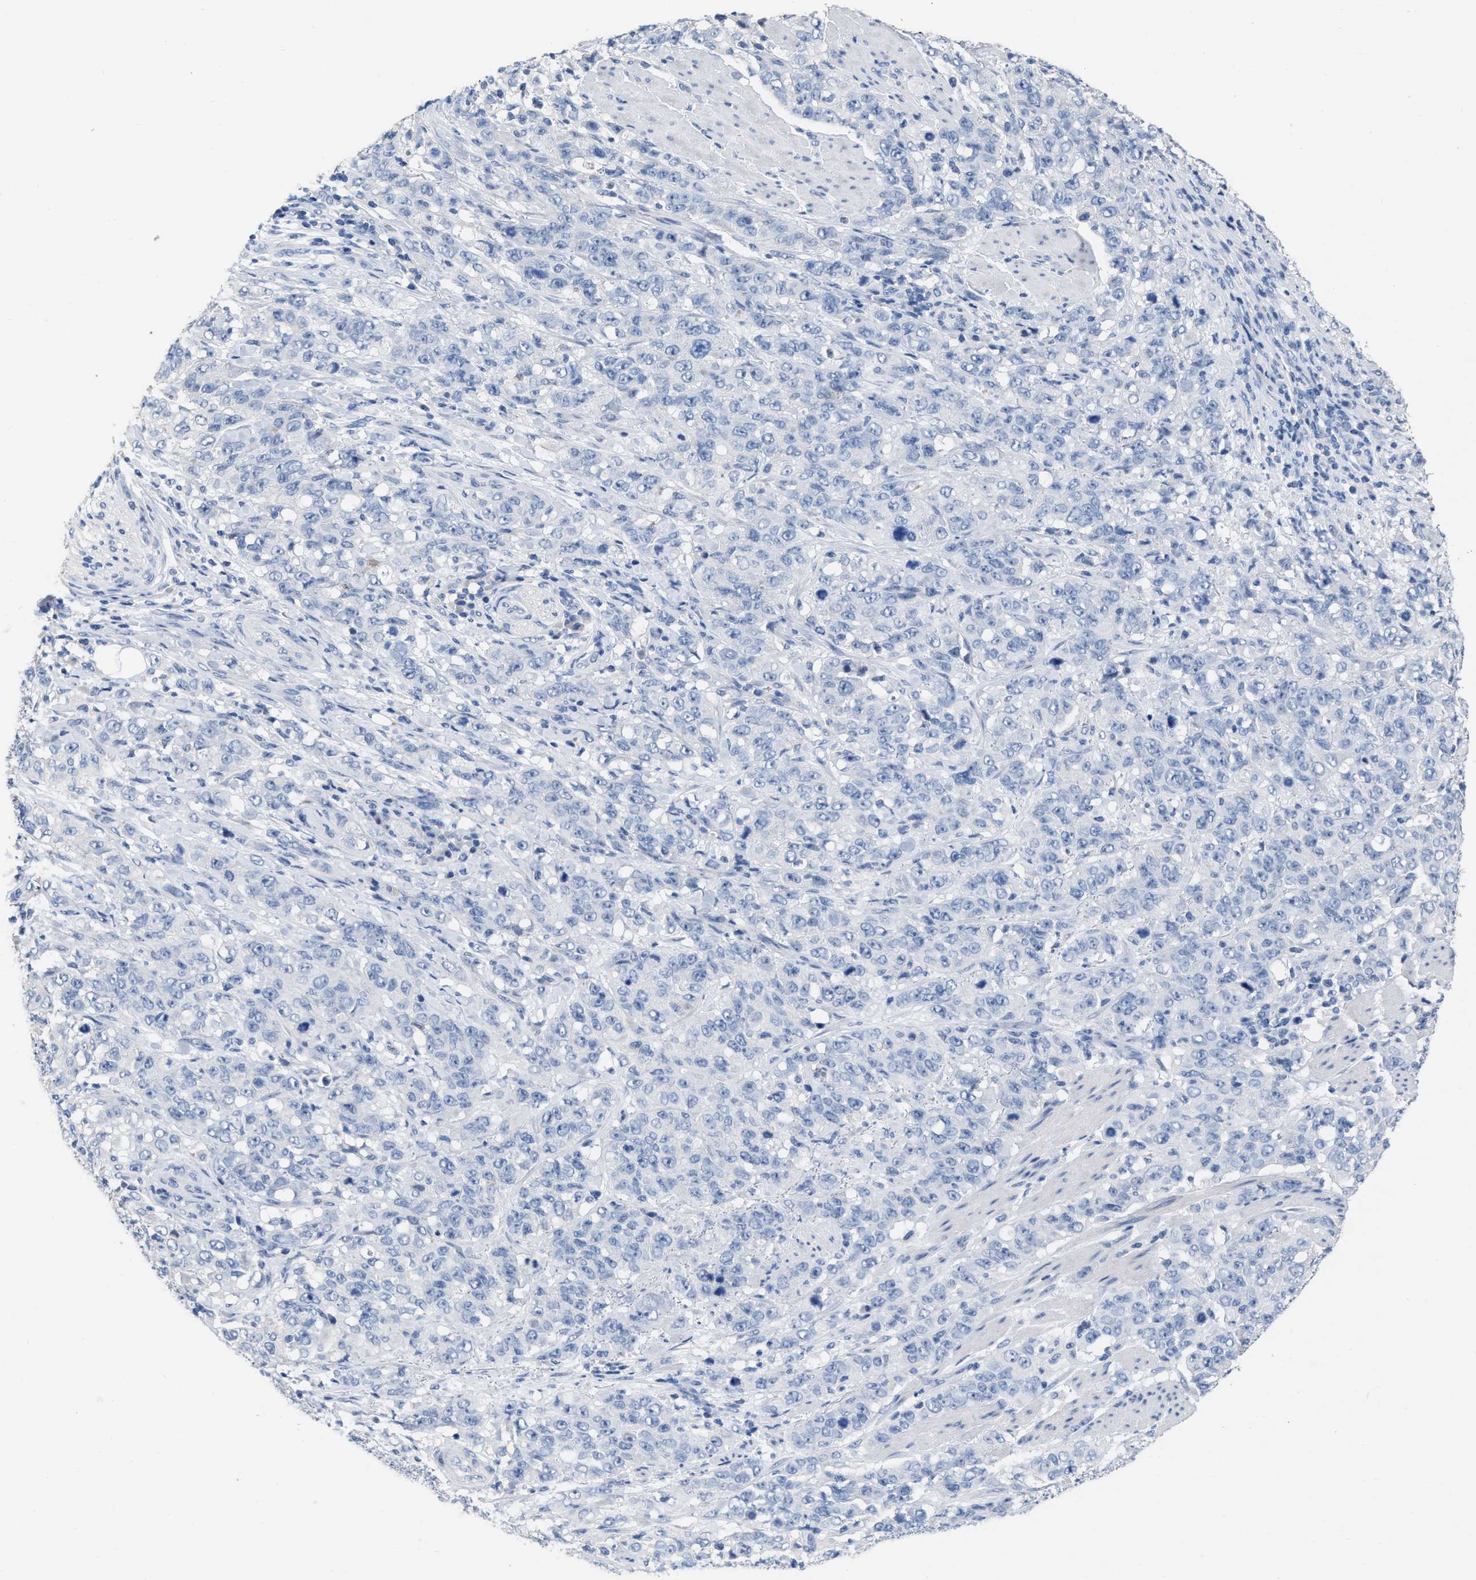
{"staining": {"intensity": "negative", "quantity": "none", "location": "none"}, "tissue": "stomach cancer", "cell_type": "Tumor cells", "image_type": "cancer", "snomed": [{"axis": "morphology", "description": "Adenocarcinoma, NOS"}, {"axis": "topography", "description": "Stomach"}], "caption": "IHC micrograph of neoplastic tissue: adenocarcinoma (stomach) stained with DAB (3,3'-diaminobenzidine) demonstrates no significant protein staining in tumor cells.", "gene": "CEACAM5", "patient": {"sex": "male", "age": 48}}